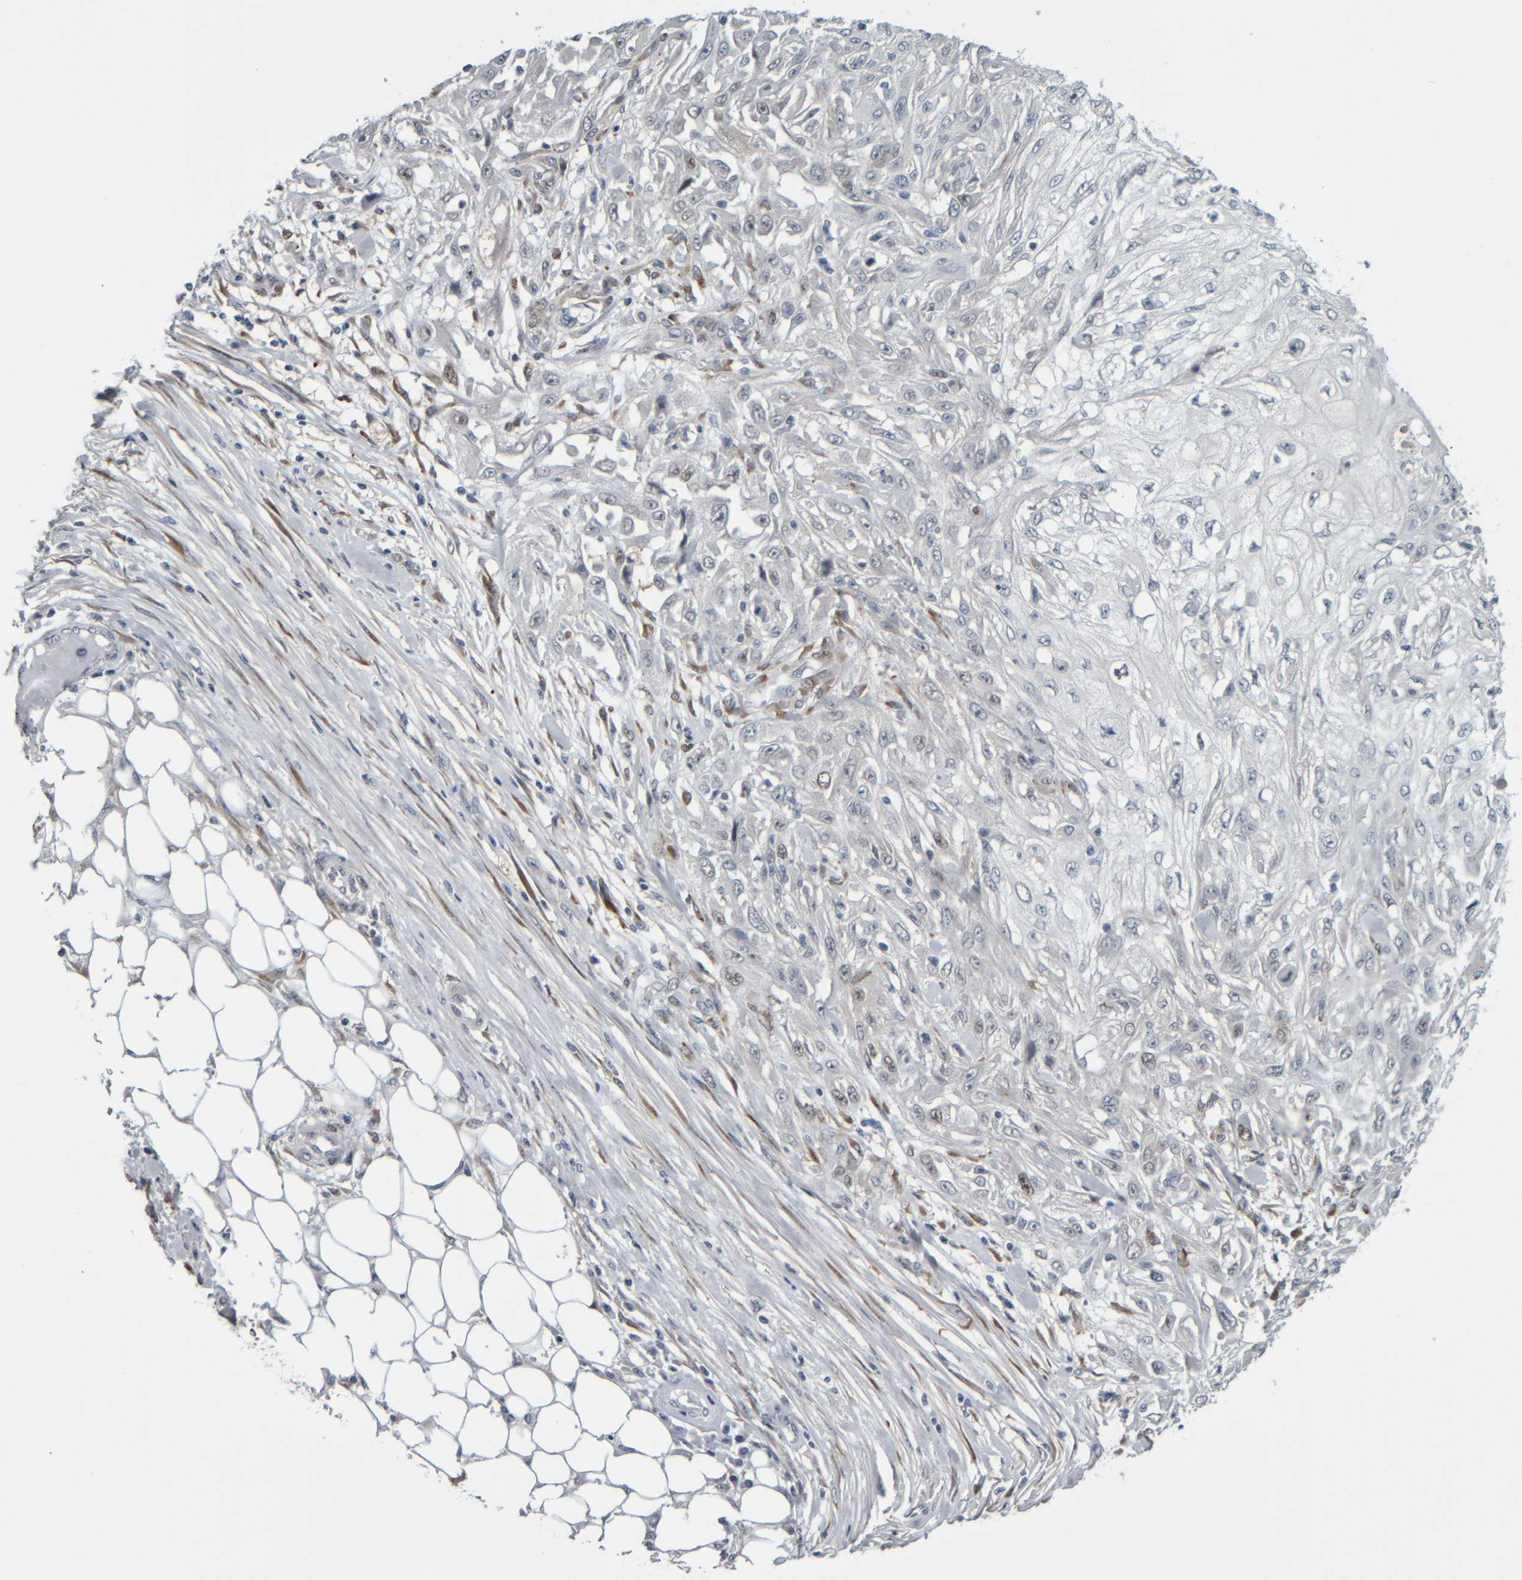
{"staining": {"intensity": "weak", "quantity": "<25%", "location": "cytoplasmic/membranous"}, "tissue": "skin cancer", "cell_type": "Tumor cells", "image_type": "cancer", "snomed": [{"axis": "morphology", "description": "Squamous cell carcinoma, NOS"}, {"axis": "morphology", "description": "Squamous cell carcinoma, metastatic, NOS"}, {"axis": "topography", "description": "Skin"}, {"axis": "topography", "description": "Lymph node"}], "caption": "IHC of skin cancer (squamous cell carcinoma) shows no positivity in tumor cells.", "gene": "COL14A1", "patient": {"sex": "male", "age": 75}}